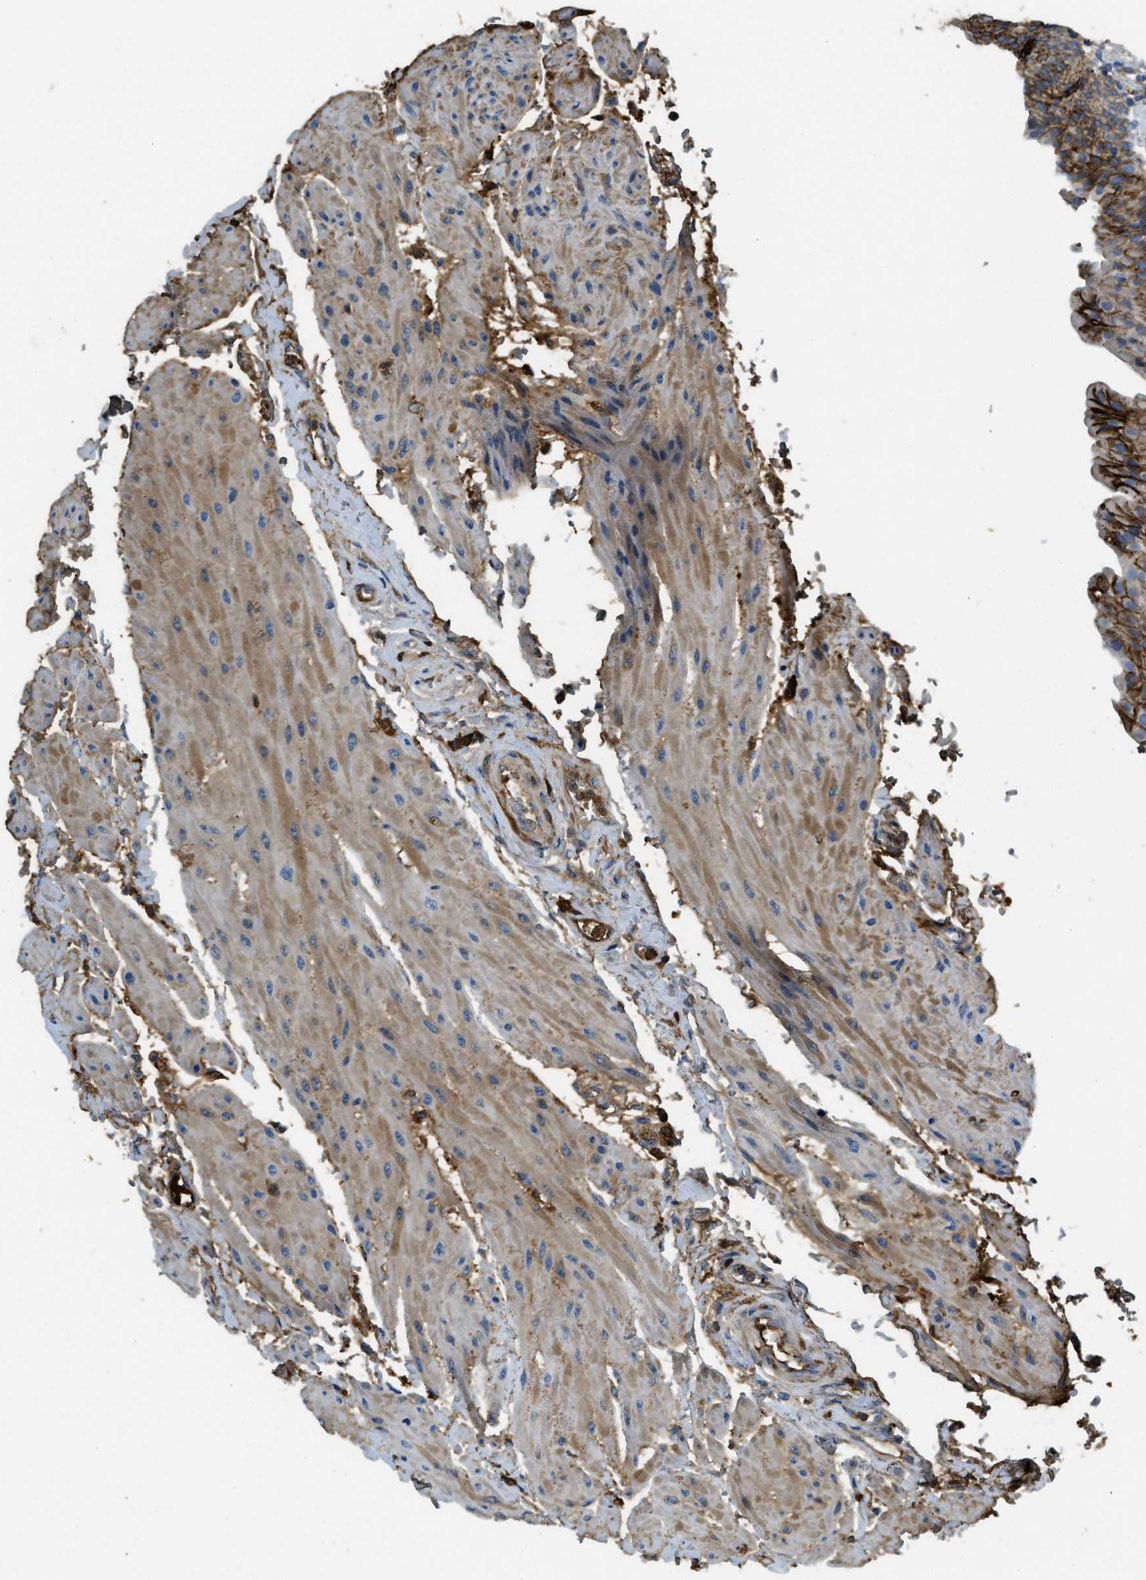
{"staining": {"intensity": "moderate", "quantity": ">75%", "location": "cytoplasmic/membranous"}, "tissue": "urinary bladder", "cell_type": "Urothelial cells", "image_type": "normal", "snomed": [{"axis": "morphology", "description": "Normal tissue, NOS"}, {"axis": "topography", "description": "Urinary bladder"}], "caption": "Normal urinary bladder was stained to show a protein in brown. There is medium levels of moderate cytoplasmic/membranous staining in approximately >75% of urothelial cells.", "gene": "PRTN3", "patient": {"sex": "female", "age": 79}}